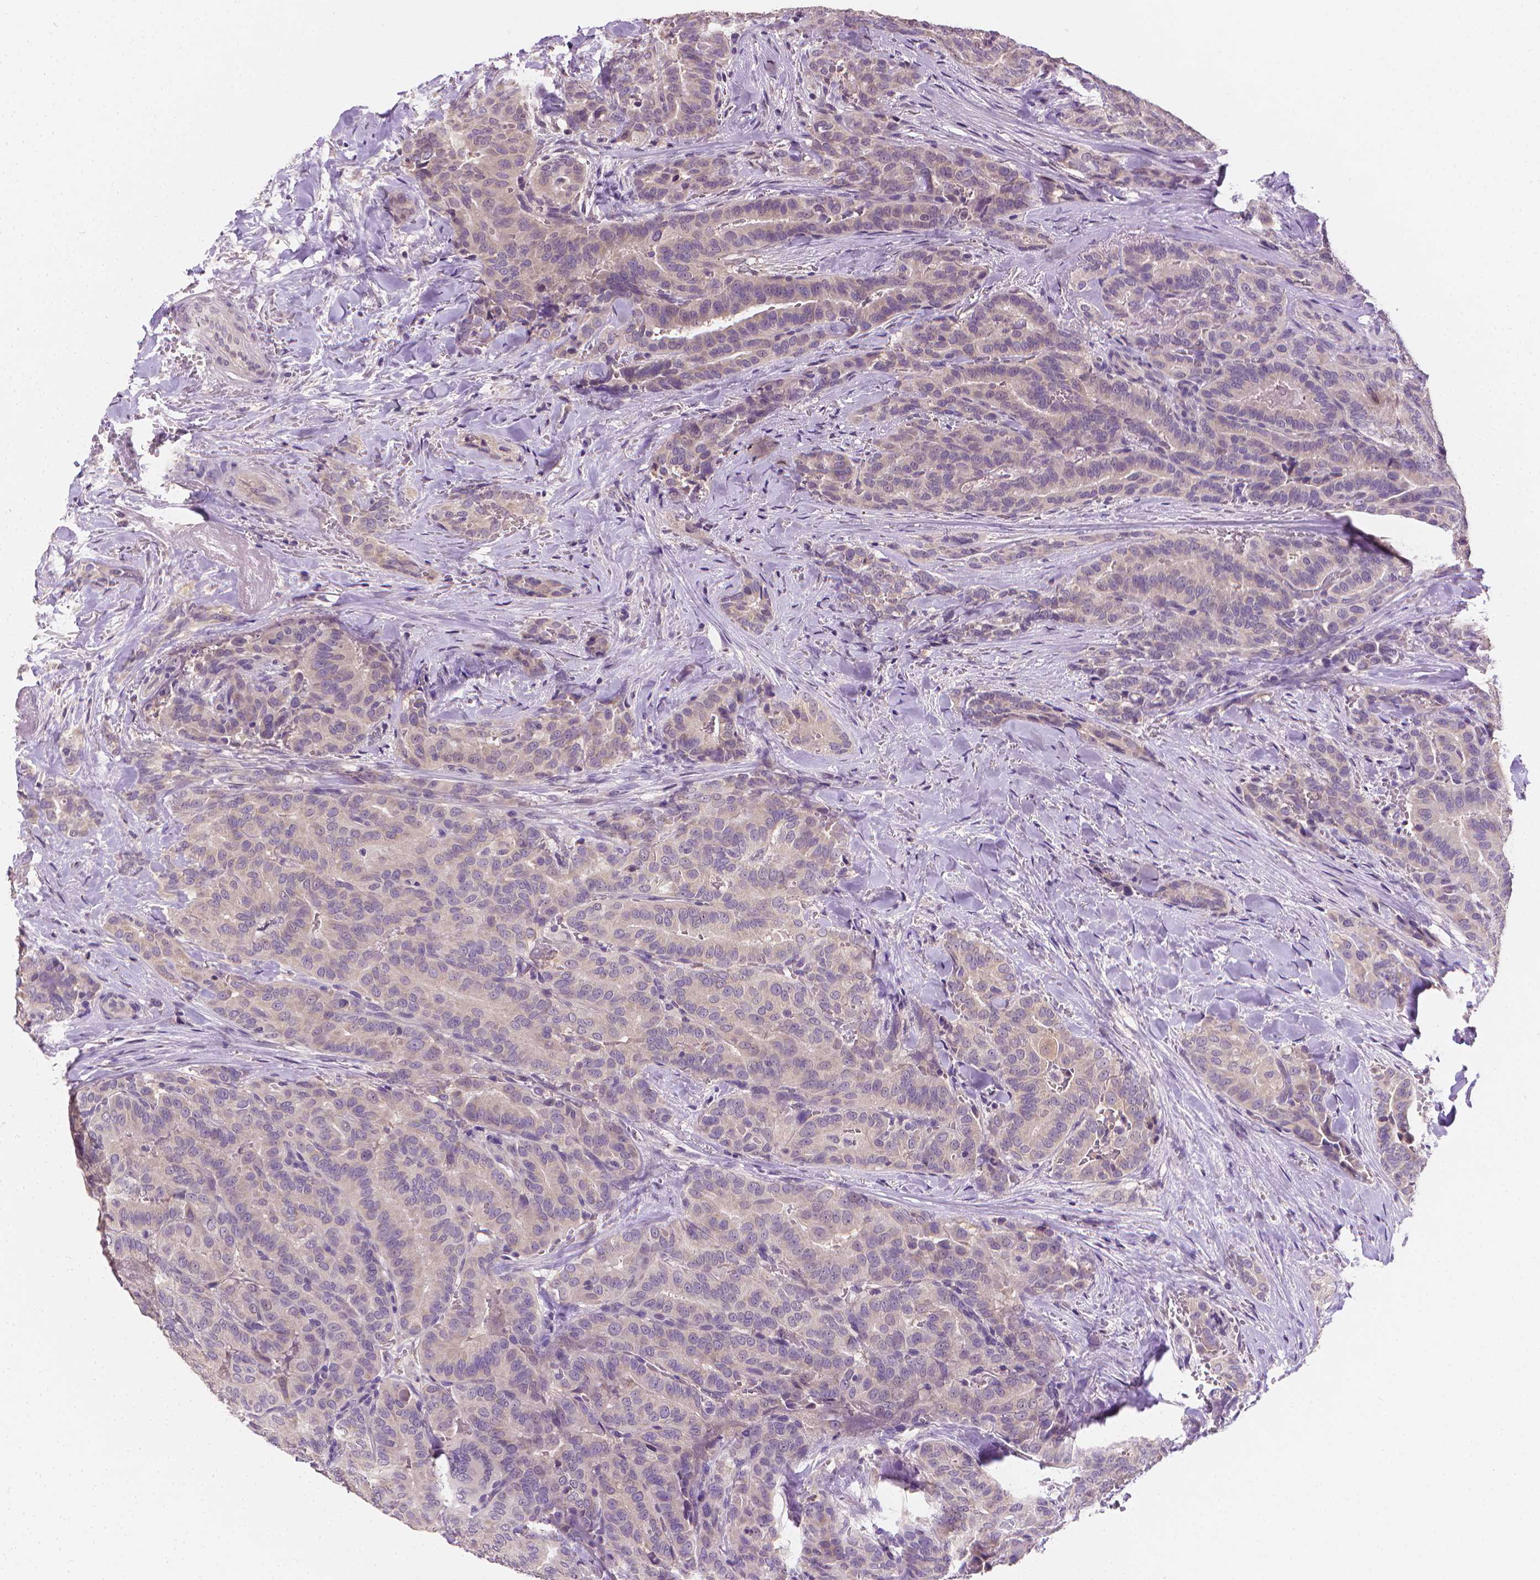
{"staining": {"intensity": "negative", "quantity": "none", "location": "none"}, "tissue": "thyroid cancer", "cell_type": "Tumor cells", "image_type": "cancer", "snomed": [{"axis": "morphology", "description": "Papillary adenocarcinoma, NOS"}, {"axis": "topography", "description": "Thyroid gland"}], "caption": "Tumor cells show no significant positivity in papillary adenocarcinoma (thyroid).", "gene": "FASN", "patient": {"sex": "male", "age": 61}}